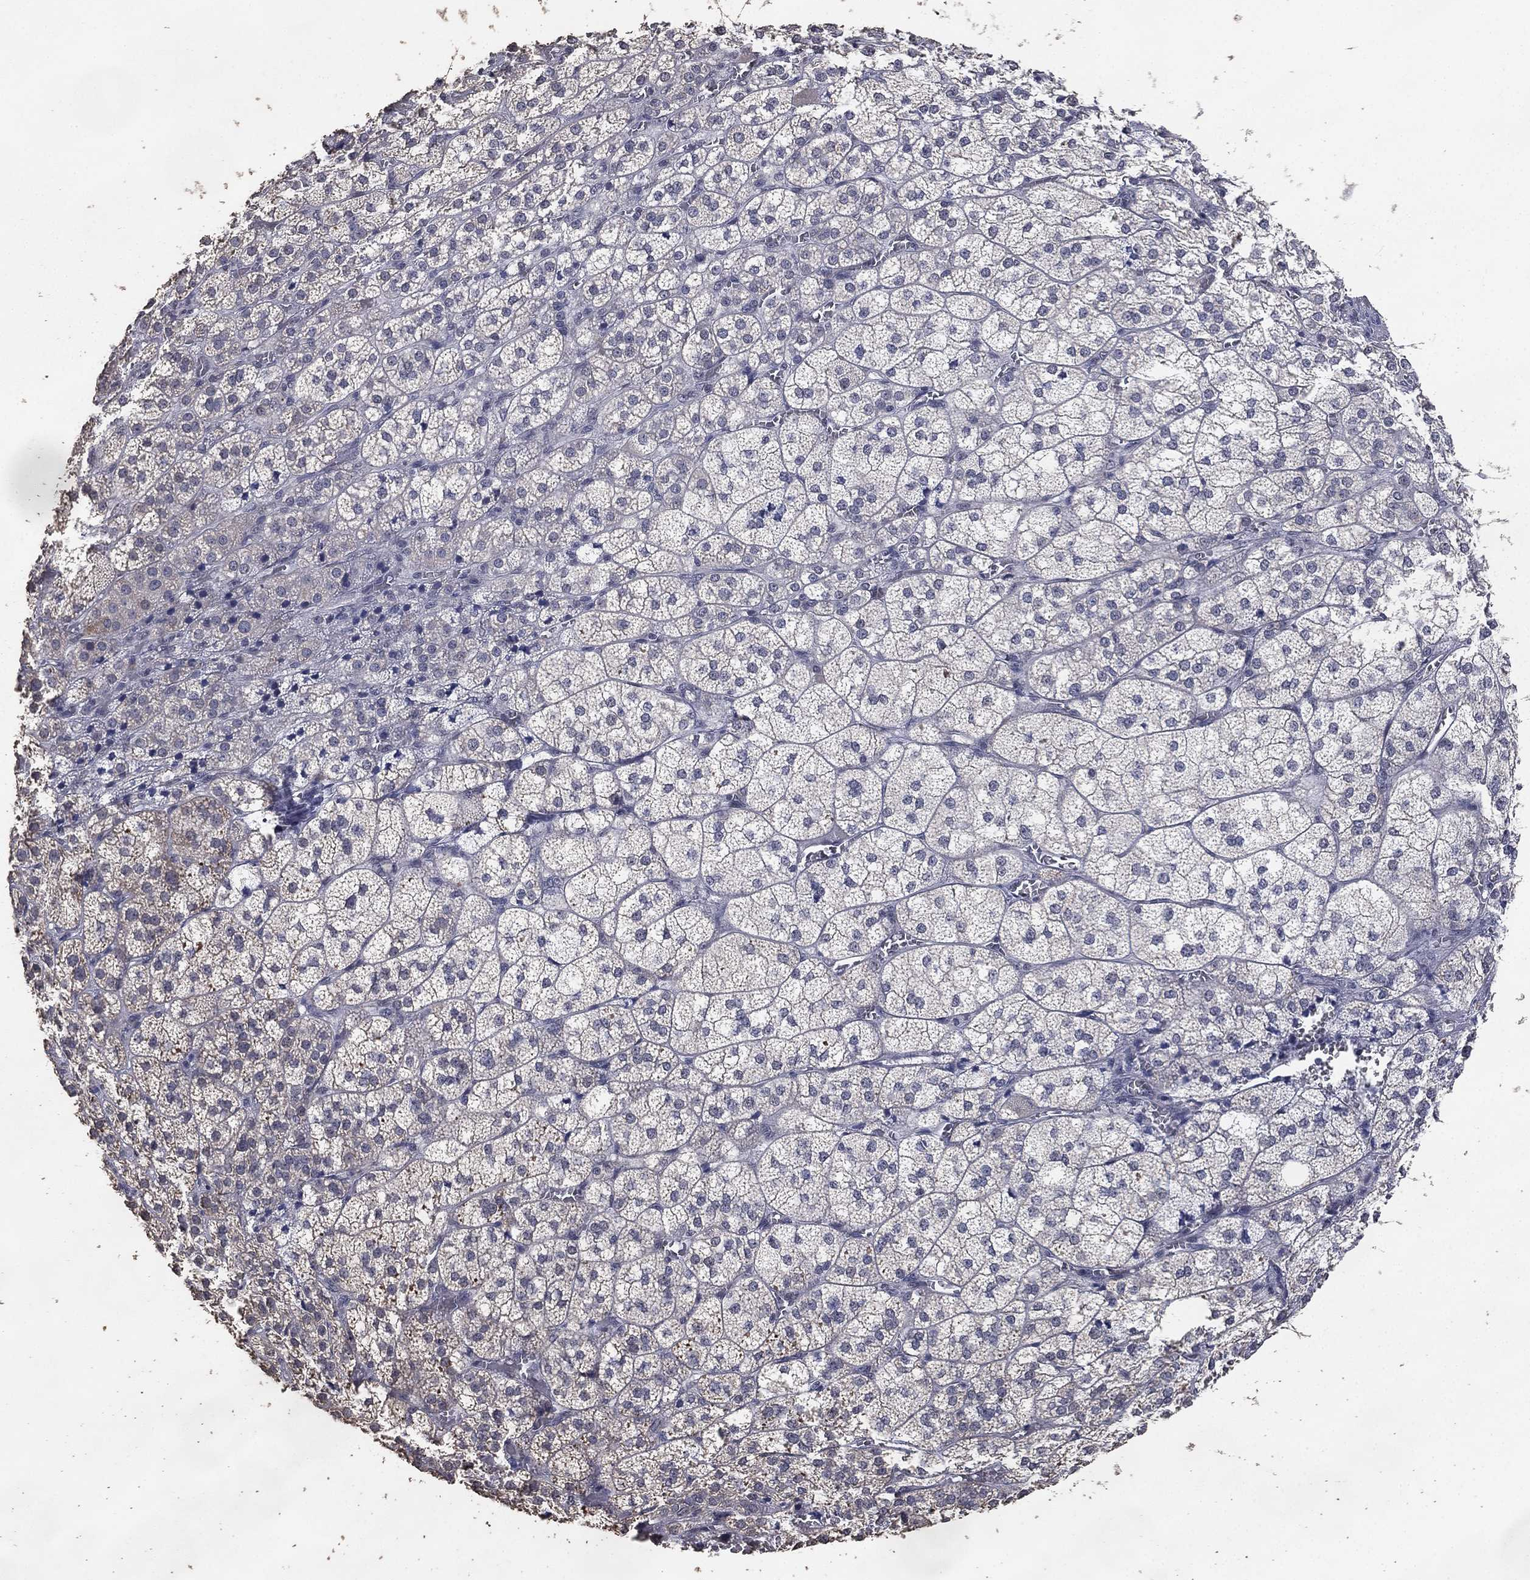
{"staining": {"intensity": "negative", "quantity": "none", "location": "none"}, "tissue": "adrenal gland", "cell_type": "Glandular cells", "image_type": "normal", "snomed": [{"axis": "morphology", "description": "Normal tissue, NOS"}, {"axis": "topography", "description": "Adrenal gland"}], "caption": "Histopathology image shows no significant protein staining in glandular cells of benign adrenal gland. Nuclei are stained in blue.", "gene": "DSG1", "patient": {"sex": "female", "age": 60}}